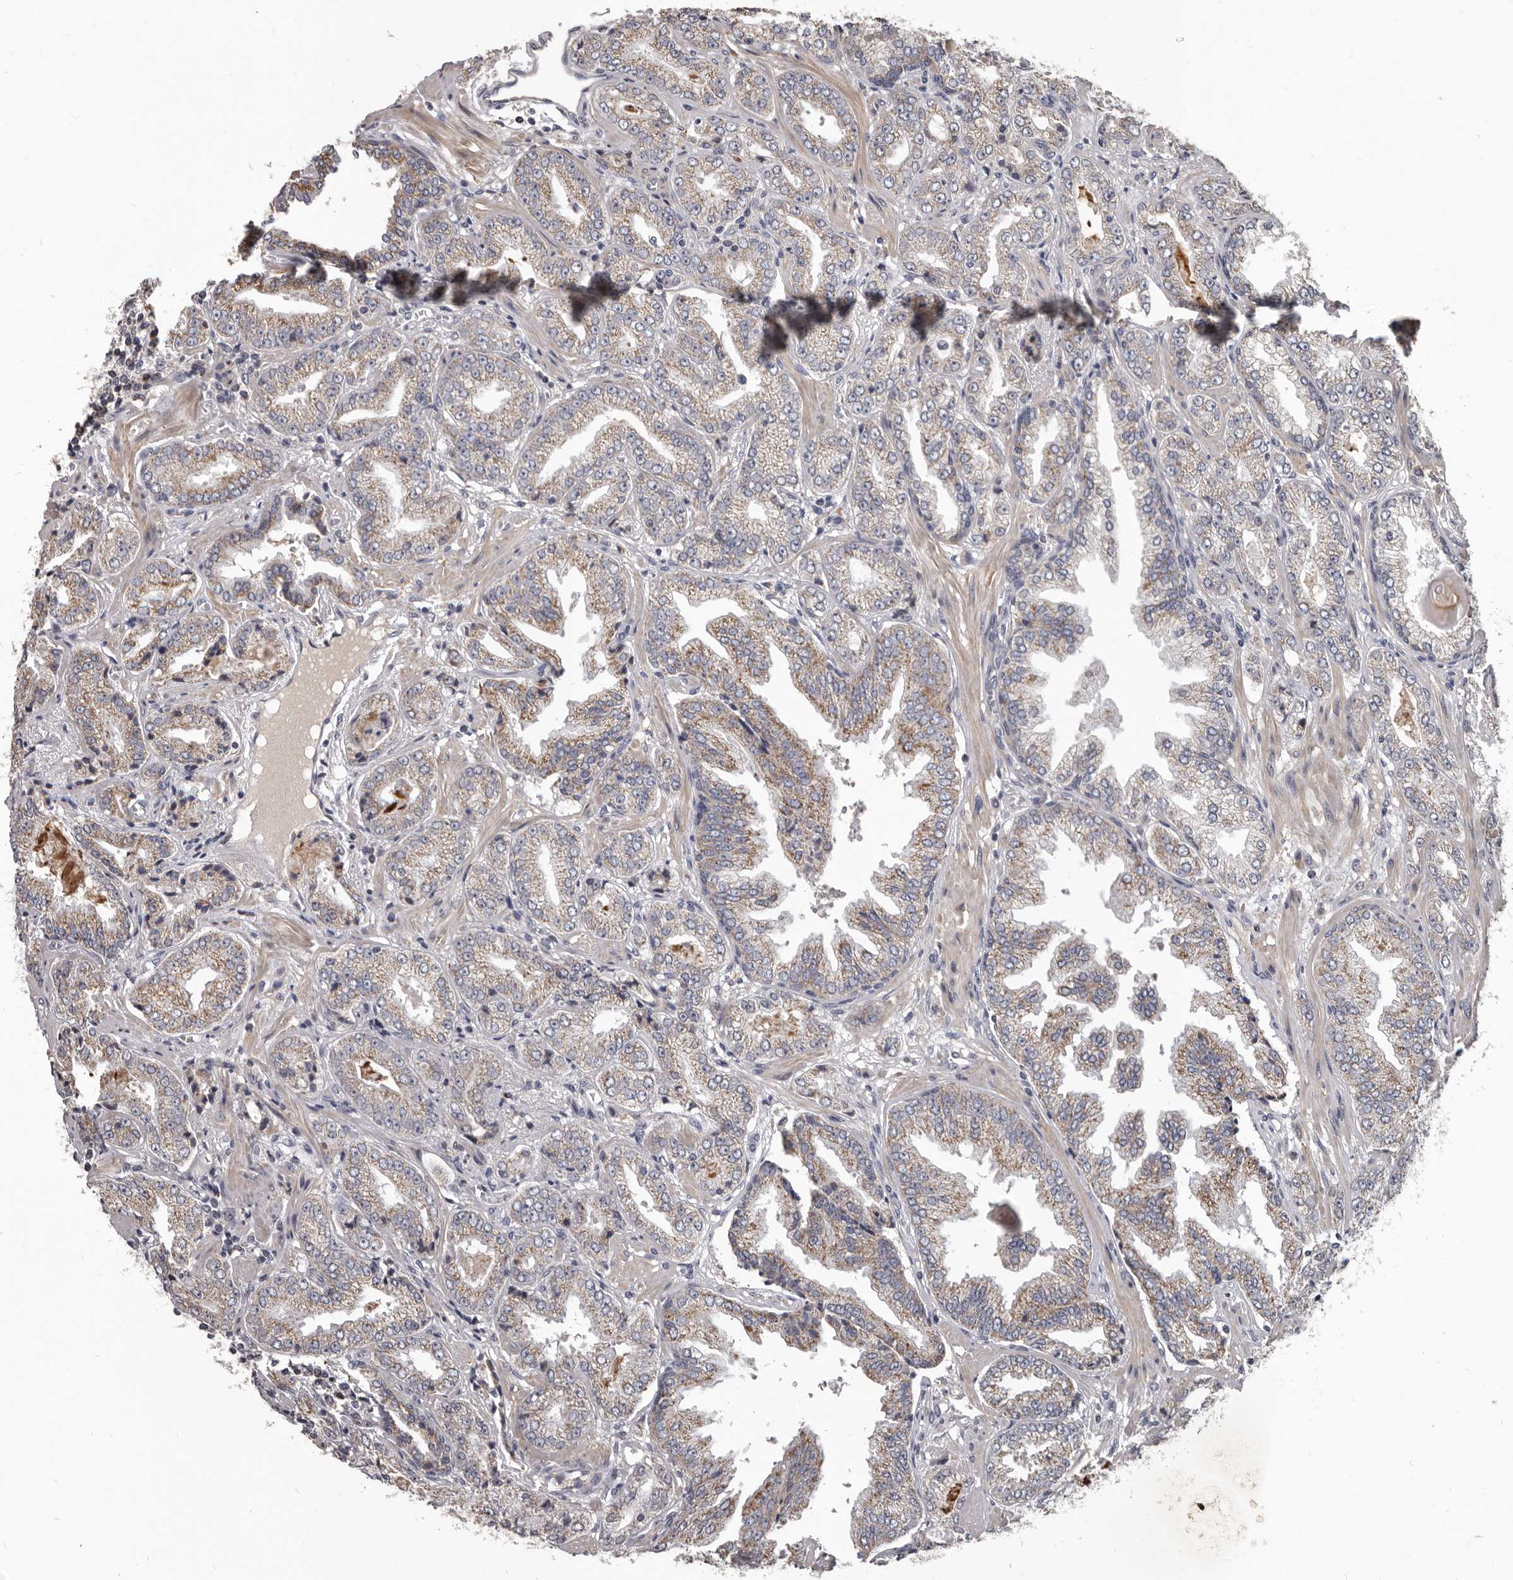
{"staining": {"intensity": "weak", "quantity": "25%-75%", "location": "cytoplasmic/membranous"}, "tissue": "prostate cancer", "cell_type": "Tumor cells", "image_type": "cancer", "snomed": [{"axis": "morphology", "description": "Adenocarcinoma, High grade"}, {"axis": "topography", "description": "Prostate"}], "caption": "Tumor cells demonstrate weak cytoplasmic/membranous expression in approximately 25%-75% of cells in prostate high-grade adenocarcinoma.", "gene": "ALDH5A1", "patient": {"sex": "male", "age": 71}}